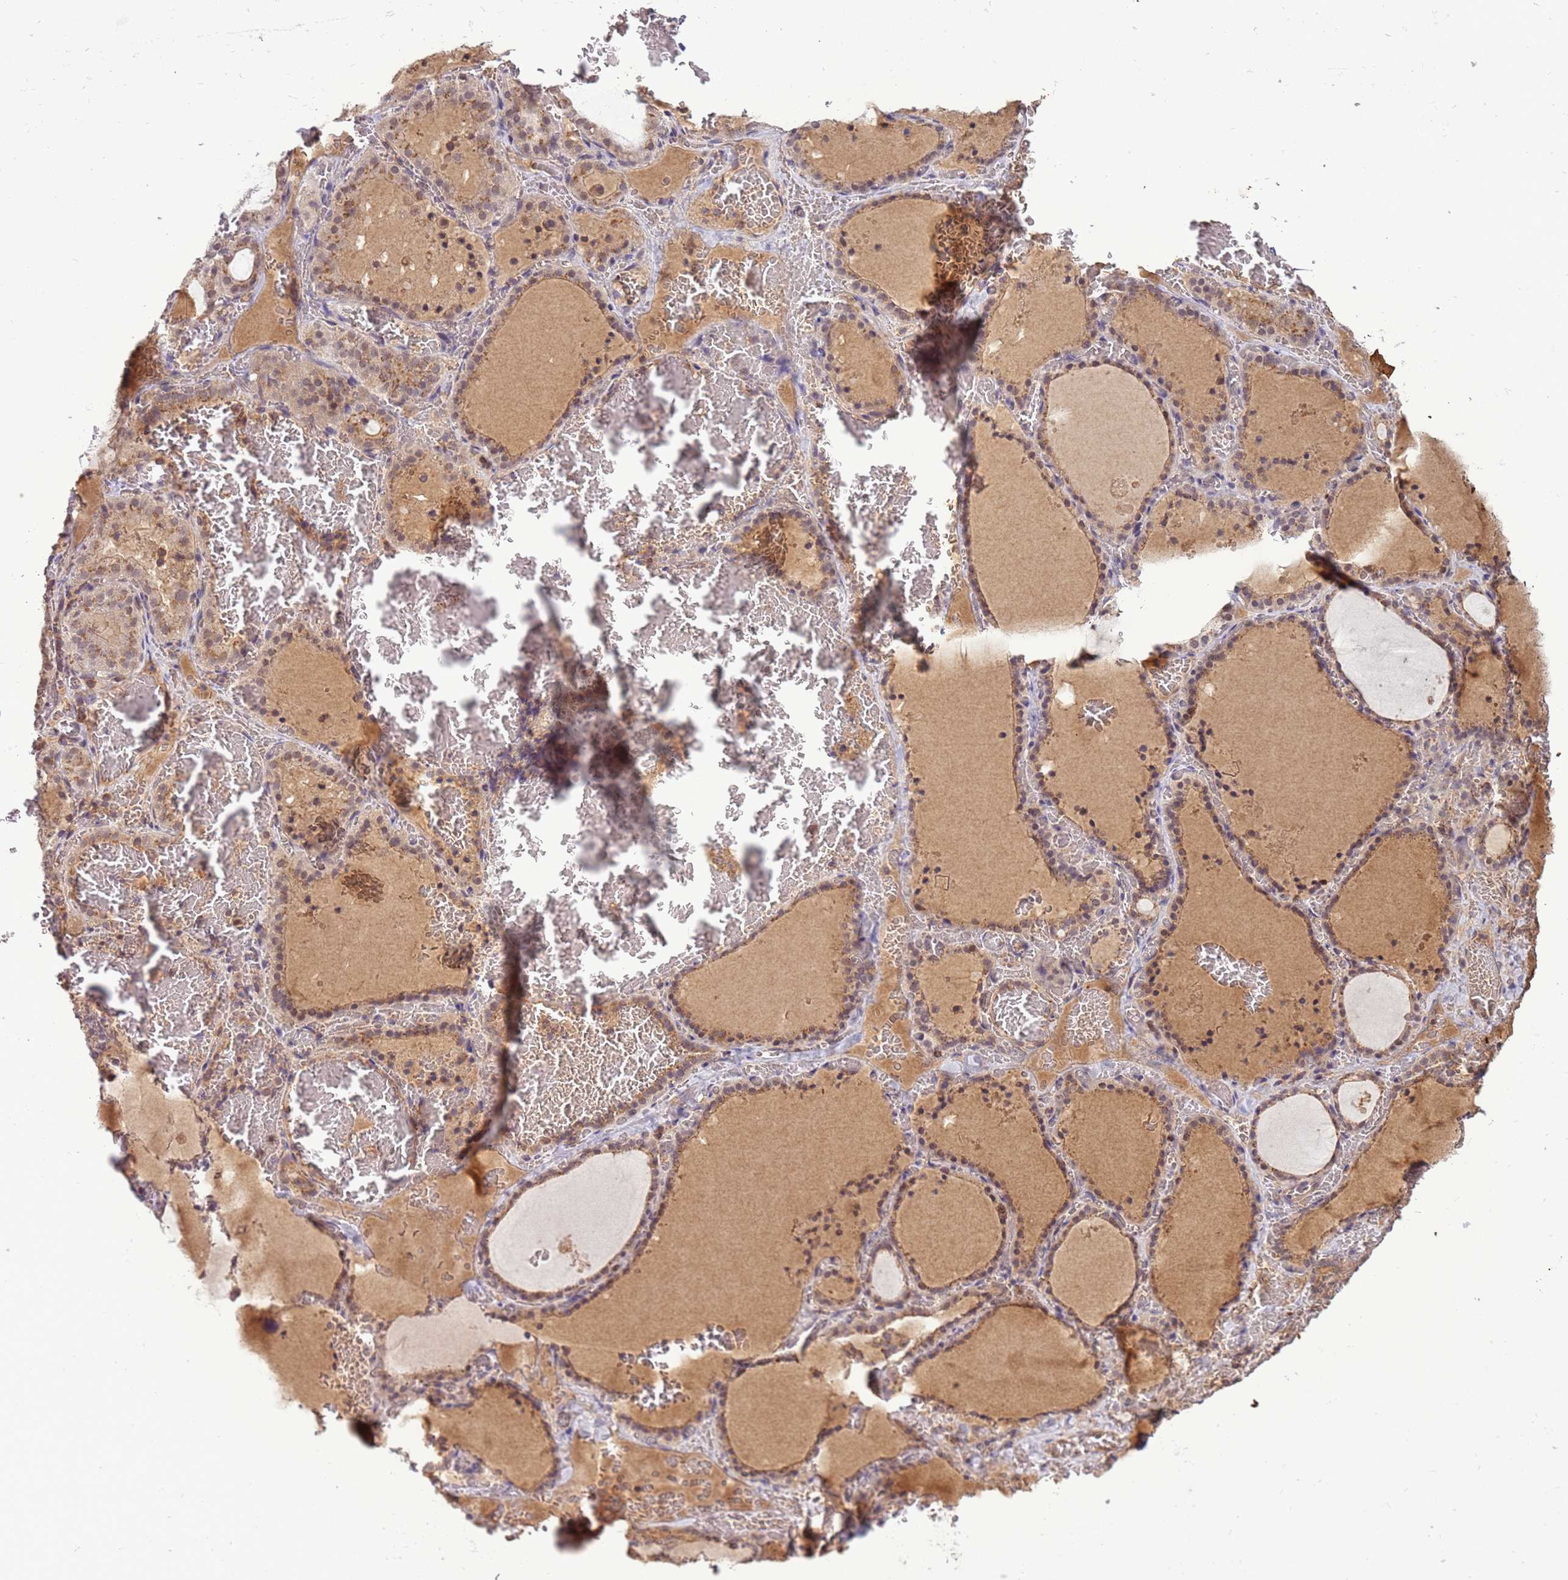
{"staining": {"intensity": "moderate", "quantity": ">75%", "location": "cytoplasmic/membranous"}, "tissue": "thyroid gland", "cell_type": "Glandular cells", "image_type": "normal", "snomed": [{"axis": "morphology", "description": "Normal tissue, NOS"}, {"axis": "topography", "description": "Thyroid gland"}], "caption": "Immunohistochemical staining of benign thyroid gland shows moderate cytoplasmic/membranous protein expression in approximately >75% of glandular cells. (Brightfield microscopy of DAB IHC at high magnification).", "gene": "ZNF624", "patient": {"sex": "female", "age": 39}}